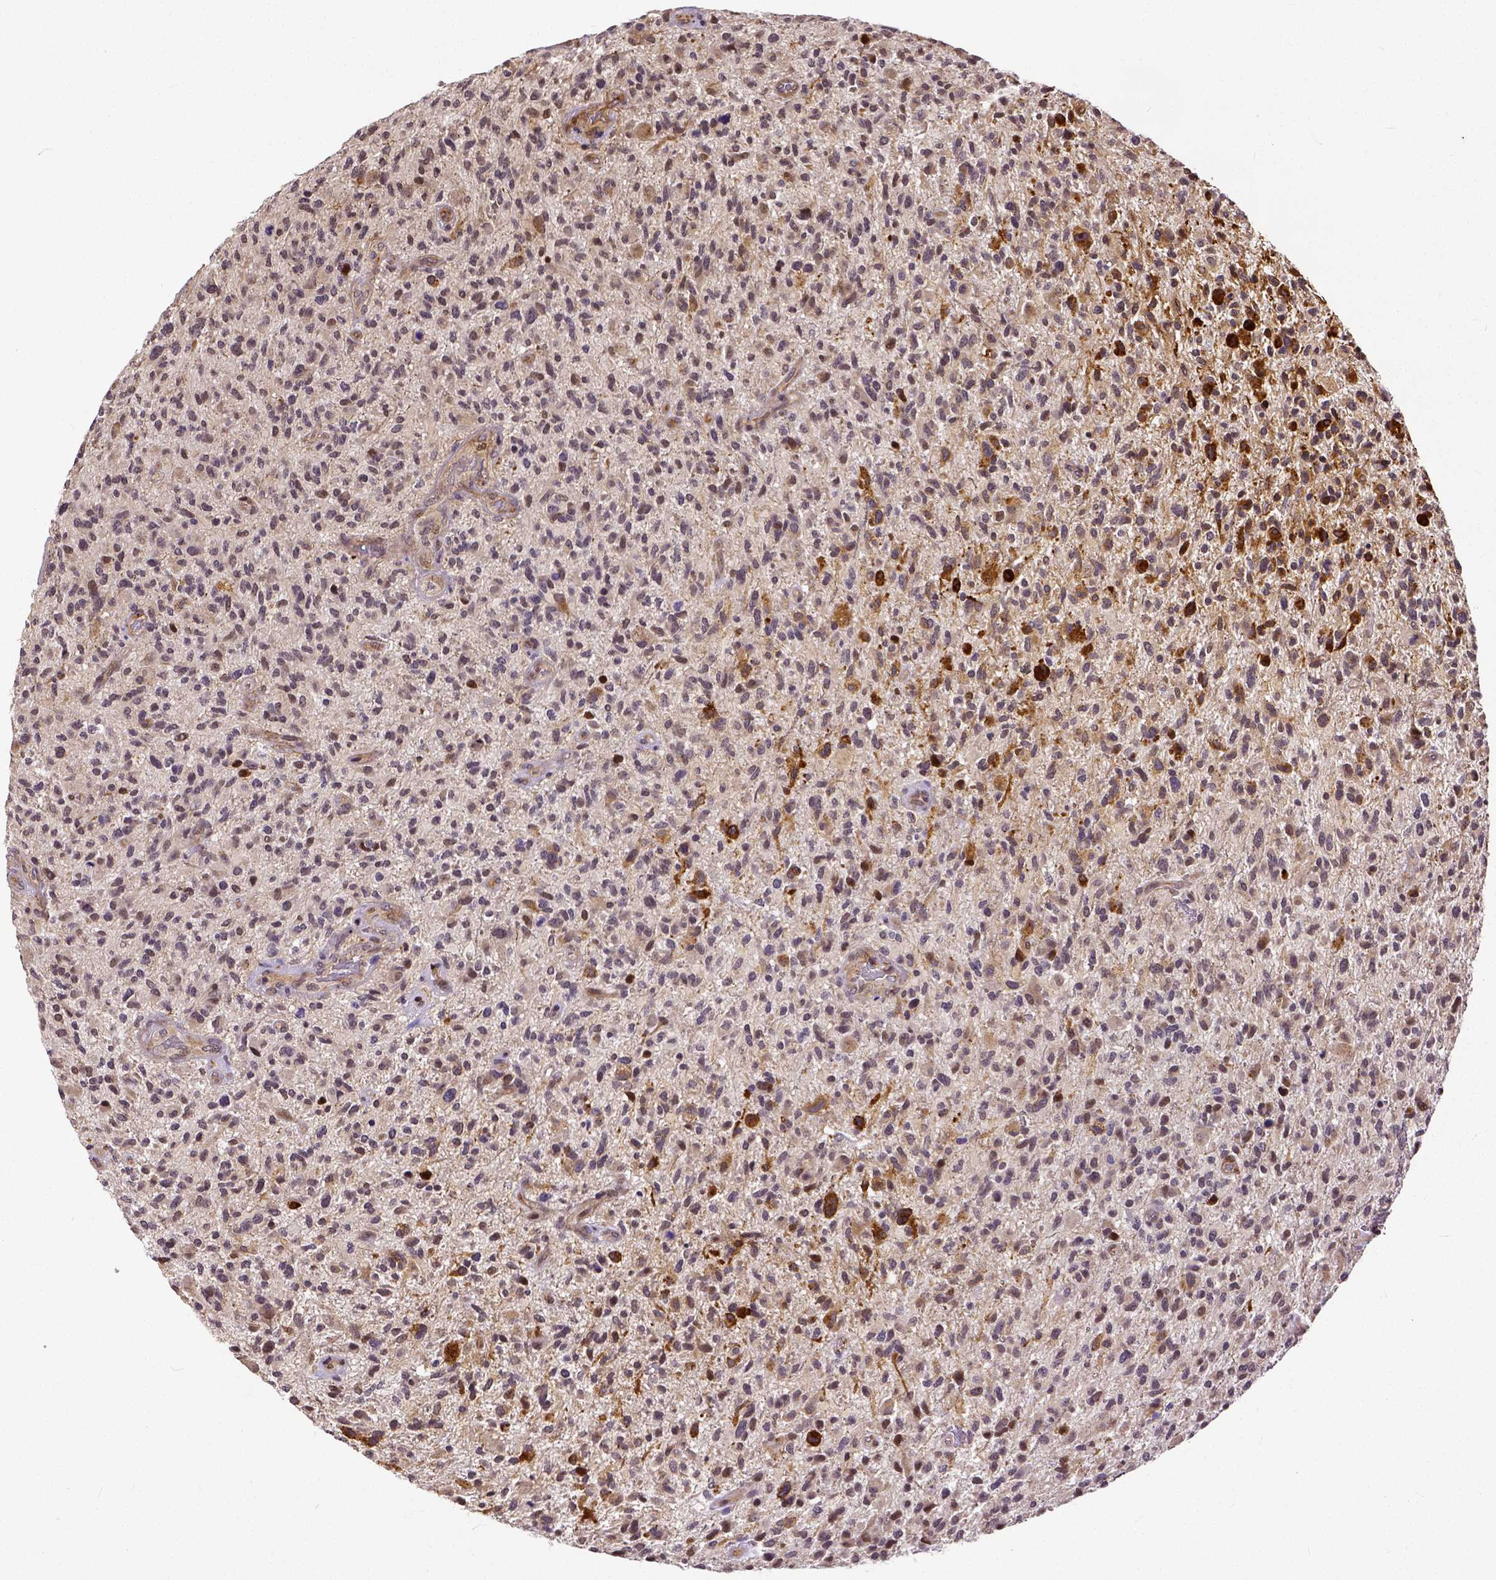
{"staining": {"intensity": "weak", "quantity": "25%-75%", "location": "cytoplasmic/membranous"}, "tissue": "glioma", "cell_type": "Tumor cells", "image_type": "cancer", "snomed": [{"axis": "morphology", "description": "Glioma, malignant, High grade"}, {"axis": "topography", "description": "Brain"}], "caption": "Protein staining by immunohistochemistry exhibits weak cytoplasmic/membranous staining in approximately 25%-75% of tumor cells in malignant glioma (high-grade). The protein is stained brown, and the nuclei are stained in blue (DAB (3,3'-diaminobenzidine) IHC with brightfield microscopy, high magnification).", "gene": "DICER1", "patient": {"sex": "male", "age": 47}}